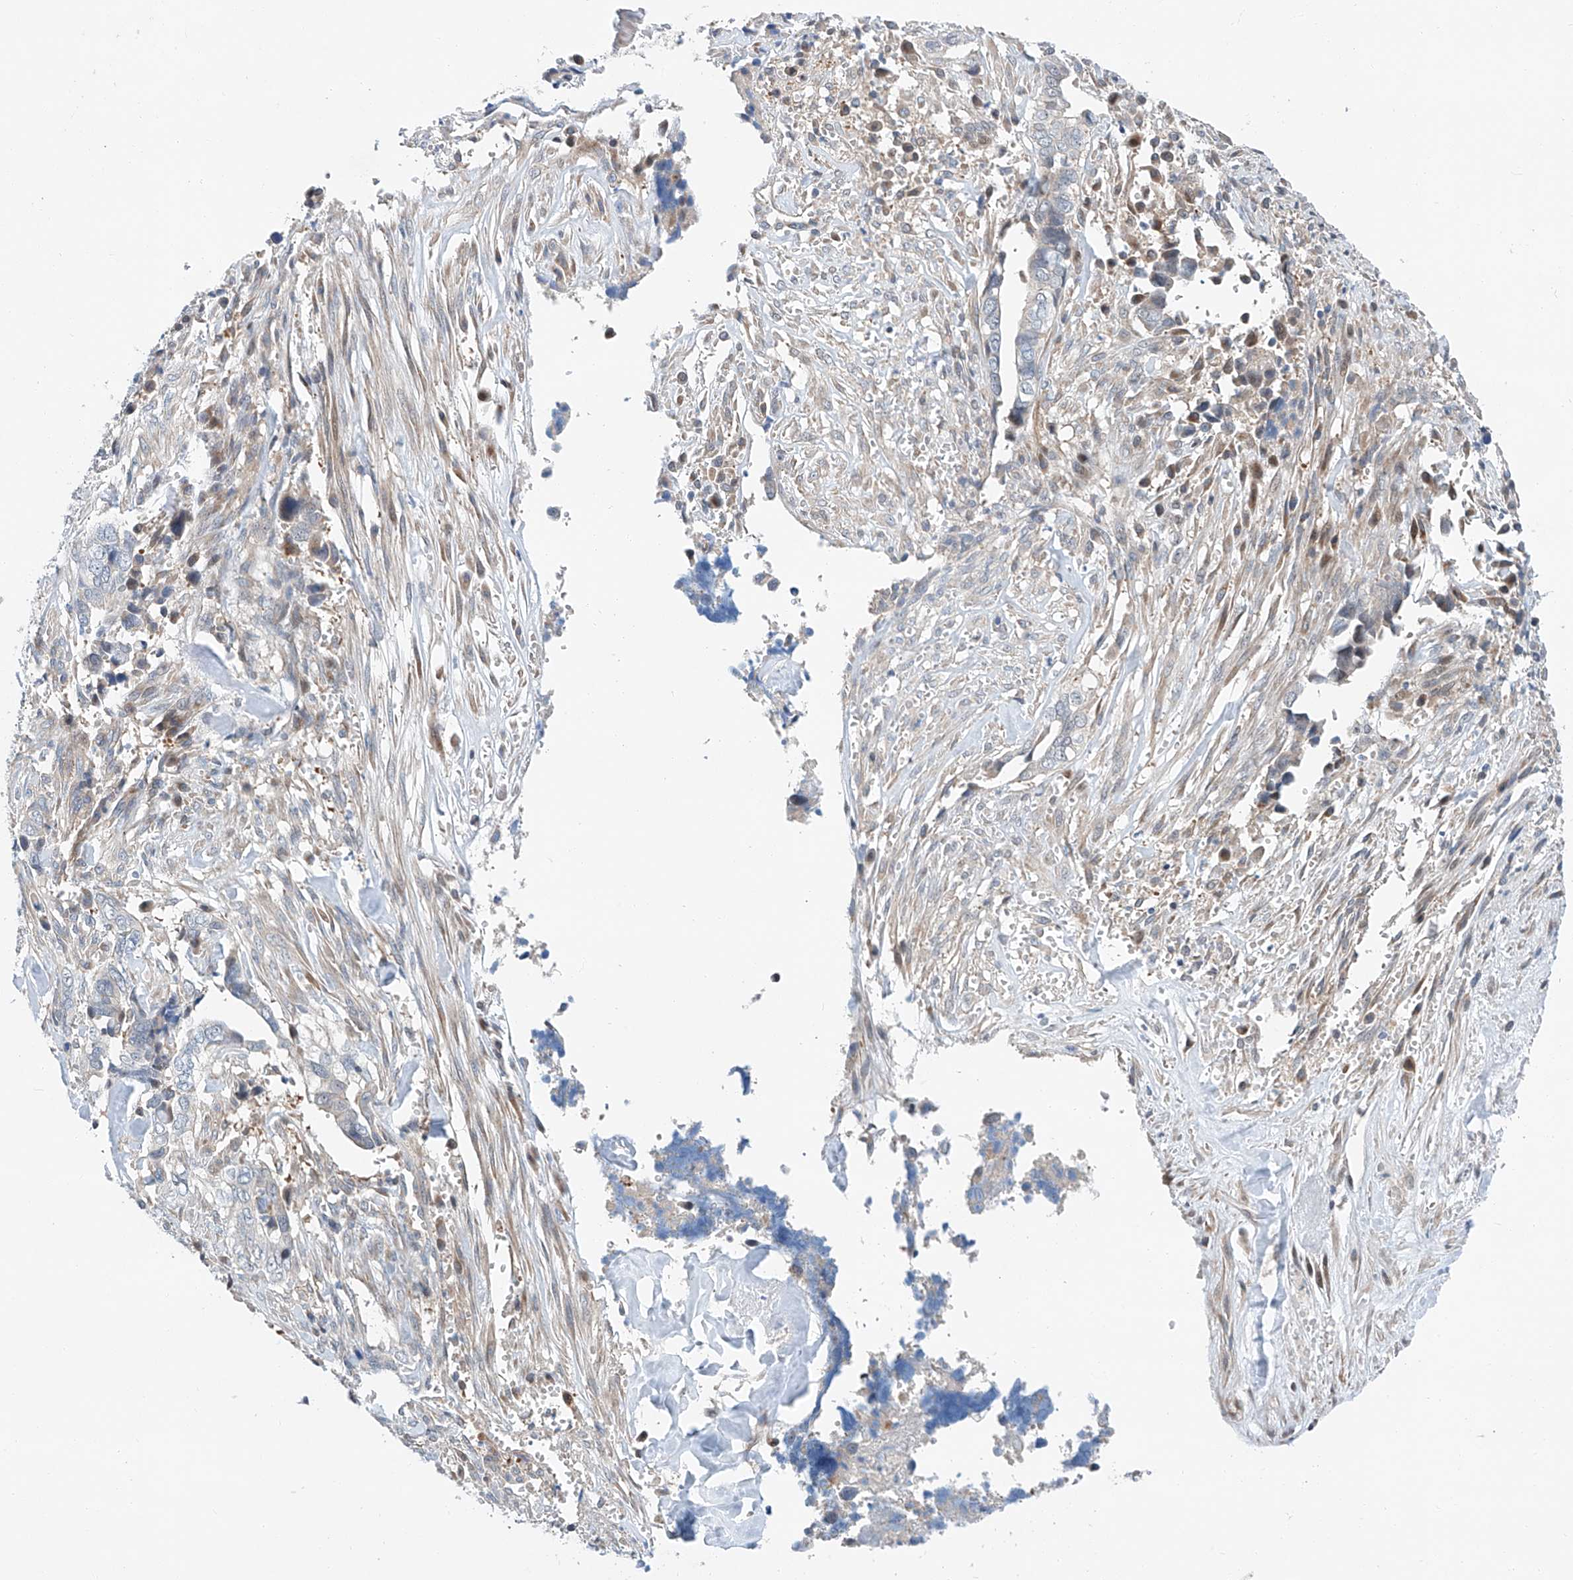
{"staining": {"intensity": "negative", "quantity": "none", "location": "none"}, "tissue": "liver cancer", "cell_type": "Tumor cells", "image_type": "cancer", "snomed": [{"axis": "morphology", "description": "Cholangiocarcinoma"}, {"axis": "topography", "description": "Liver"}], "caption": "This is a micrograph of IHC staining of liver cancer, which shows no positivity in tumor cells.", "gene": "CLDND1", "patient": {"sex": "female", "age": 79}}